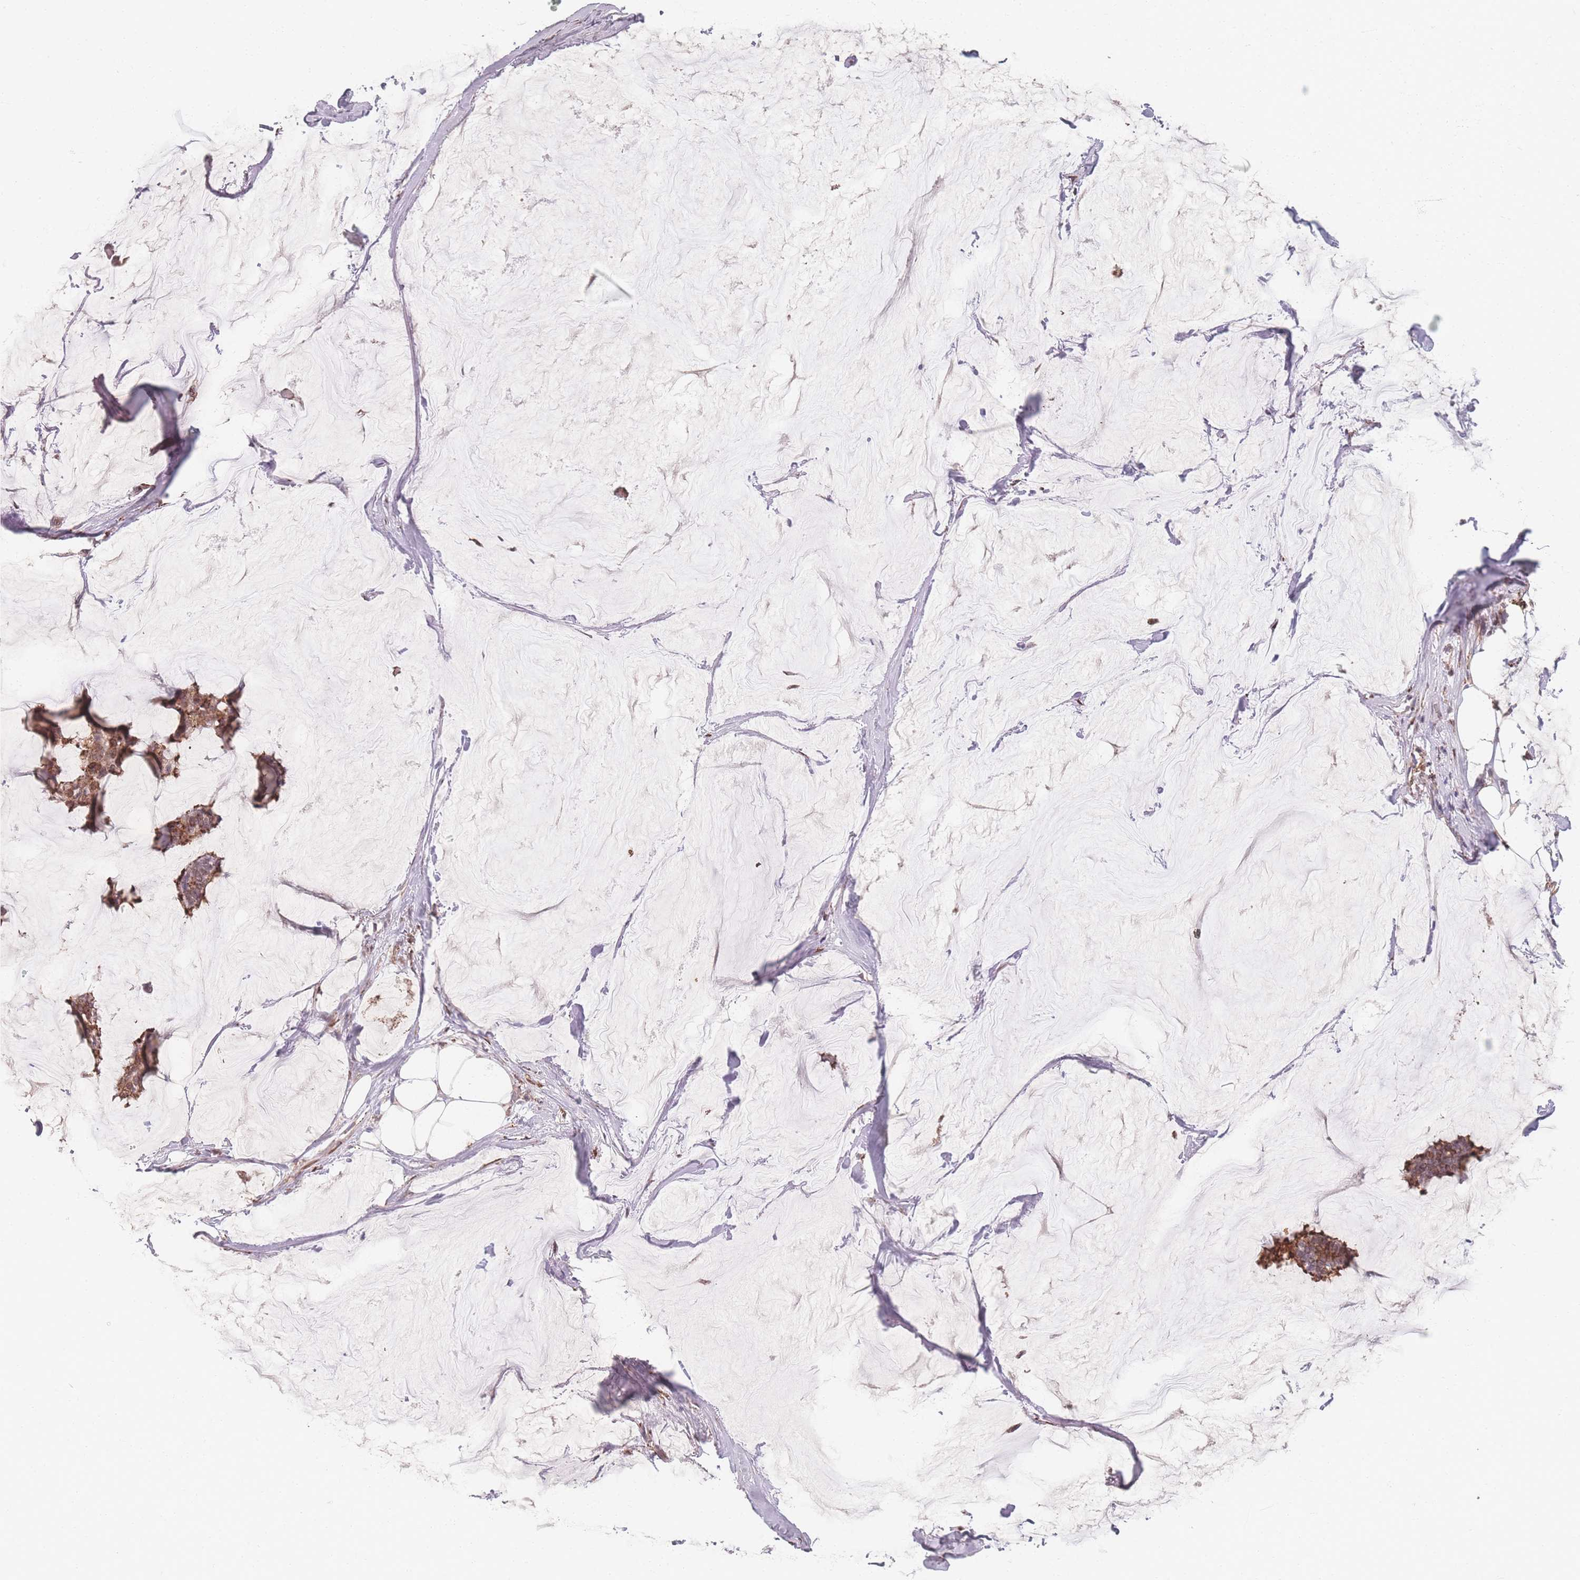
{"staining": {"intensity": "moderate", "quantity": ">75%", "location": "cytoplasmic/membranous,nuclear"}, "tissue": "breast cancer", "cell_type": "Tumor cells", "image_type": "cancer", "snomed": [{"axis": "morphology", "description": "Duct carcinoma"}, {"axis": "topography", "description": "Breast"}], "caption": "This is an image of IHC staining of infiltrating ductal carcinoma (breast), which shows moderate staining in the cytoplasmic/membranous and nuclear of tumor cells.", "gene": "ZC3H13", "patient": {"sex": "female", "age": 93}}